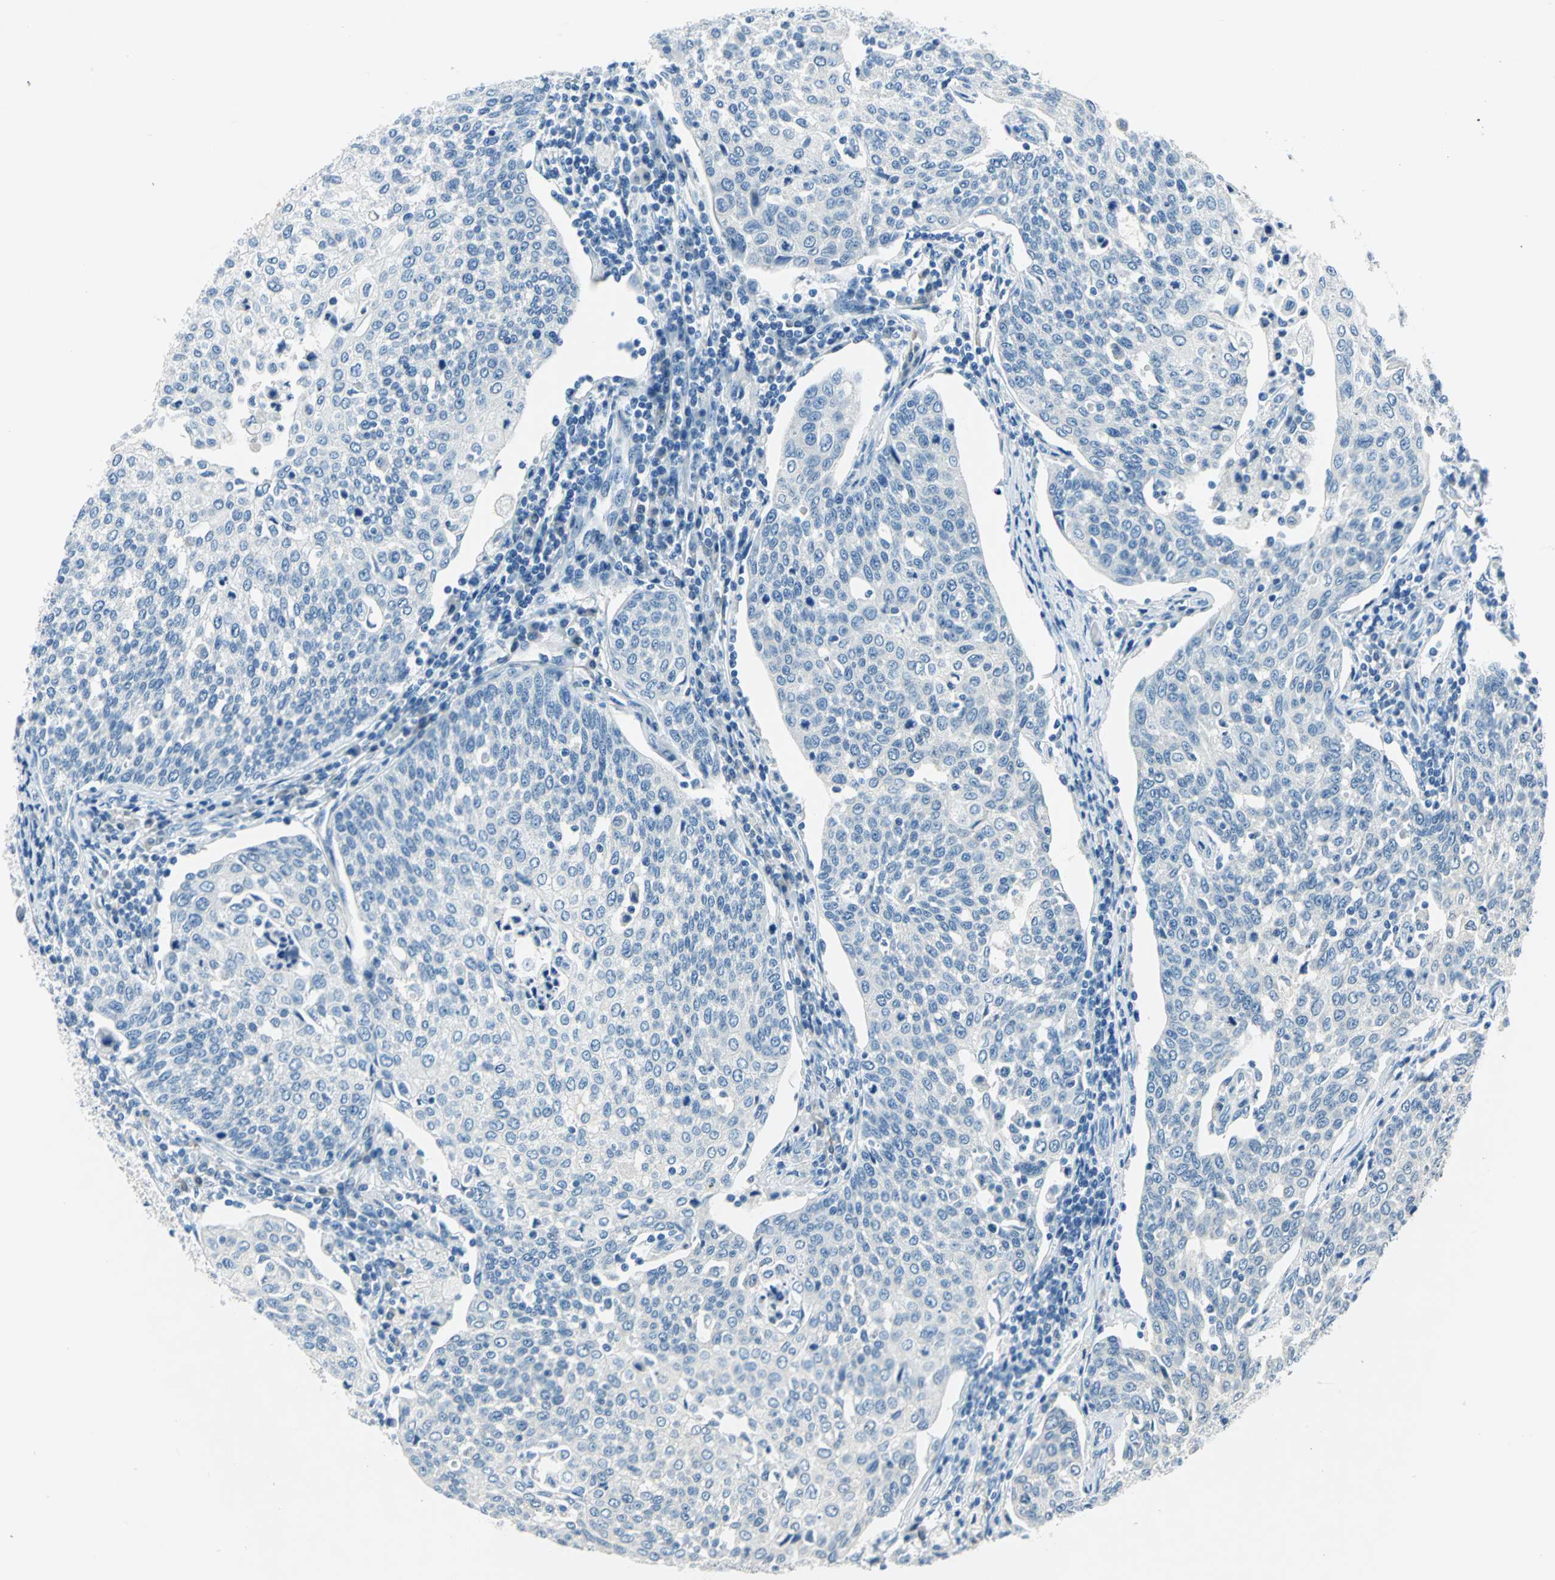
{"staining": {"intensity": "negative", "quantity": "none", "location": "none"}, "tissue": "cervical cancer", "cell_type": "Tumor cells", "image_type": "cancer", "snomed": [{"axis": "morphology", "description": "Squamous cell carcinoma, NOS"}, {"axis": "topography", "description": "Cervix"}], "caption": "DAB immunohistochemical staining of cervical cancer exhibits no significant positivity in tumor cells.", "gene": "AKR1A1", "patient": {"sex": "female", "age": 34}}